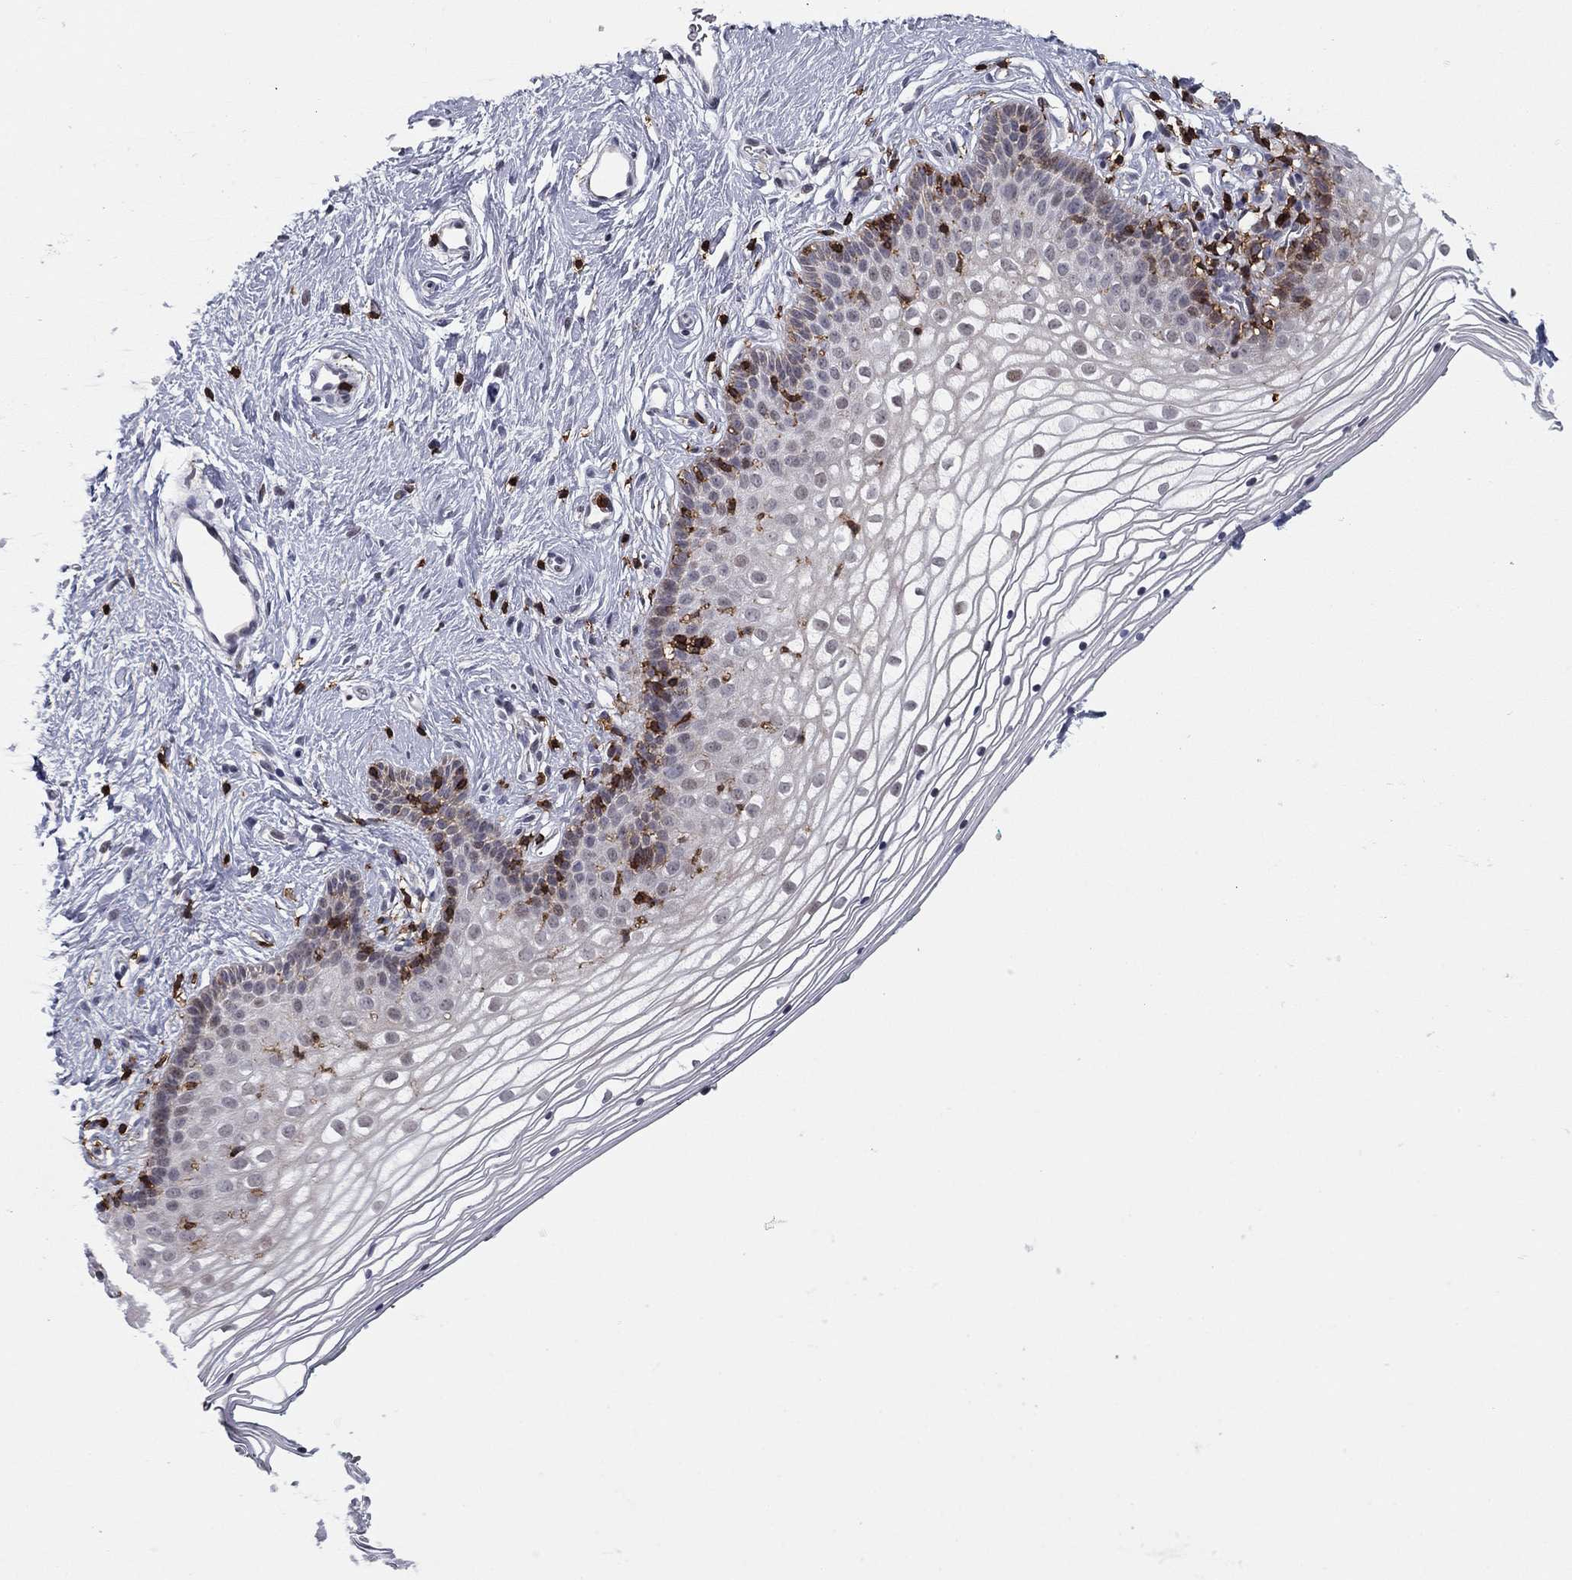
{"staining": {"intensity": "negative", "quantity": "none", "location": "none"}, "tissue": "vagina", "cell_type": "Squamous epithelial cells", "image_type": "normal", "snomed": [{"axis": "morphology", "description": "Normal tissue, NOS"}, {"axis": "topography", "description": "Vagina"}], "caption": "This histopathology image is of normal vagina stained with immunohistochemistry to label a protein in brown with the nuclei are counter-stained blue. There is no expression in squamous epithelial cells.", "gene": "ARHGAP27", "patient": {"sex": "female", "age": 36}}